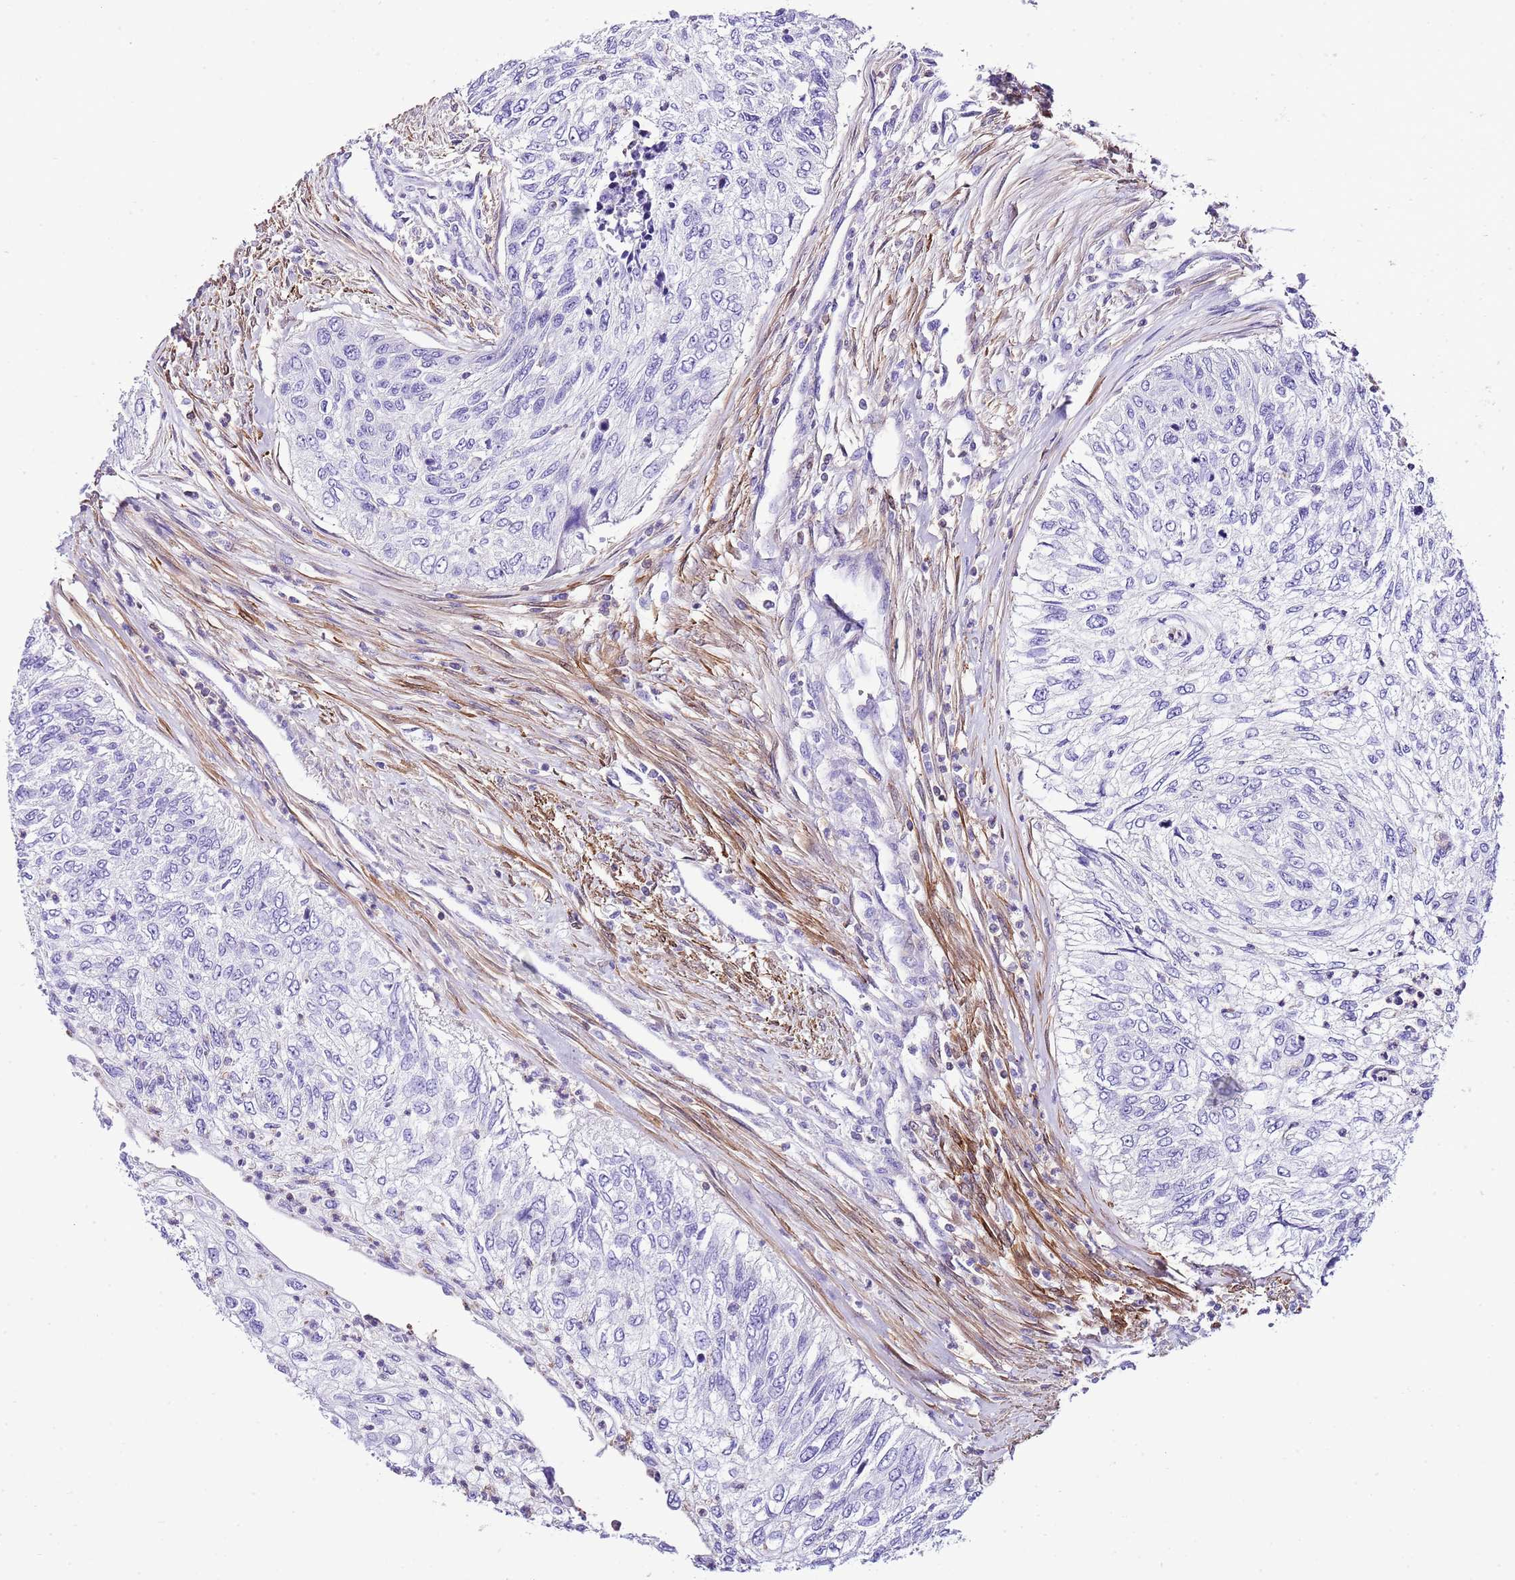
{"staining": {"intensity": "negative", "quantity": "none", "location": "none"}, "tissue": "urothelial cancer", "cell_type": "Tumor cells", "image_type": "cancer", "snomed": [{"axis": "morphology", "description": "Urothelial carcinoma, High grade"}, {"axis": "topography", "description": "Urinary bladder"}], "caption": "This is a photomicrograph of immunohistochemistry staining of urothelial cancer, which shows no staining in tumor cells.", "gene": "CNN2", "patient": {"sex": "female", "age": 60}}